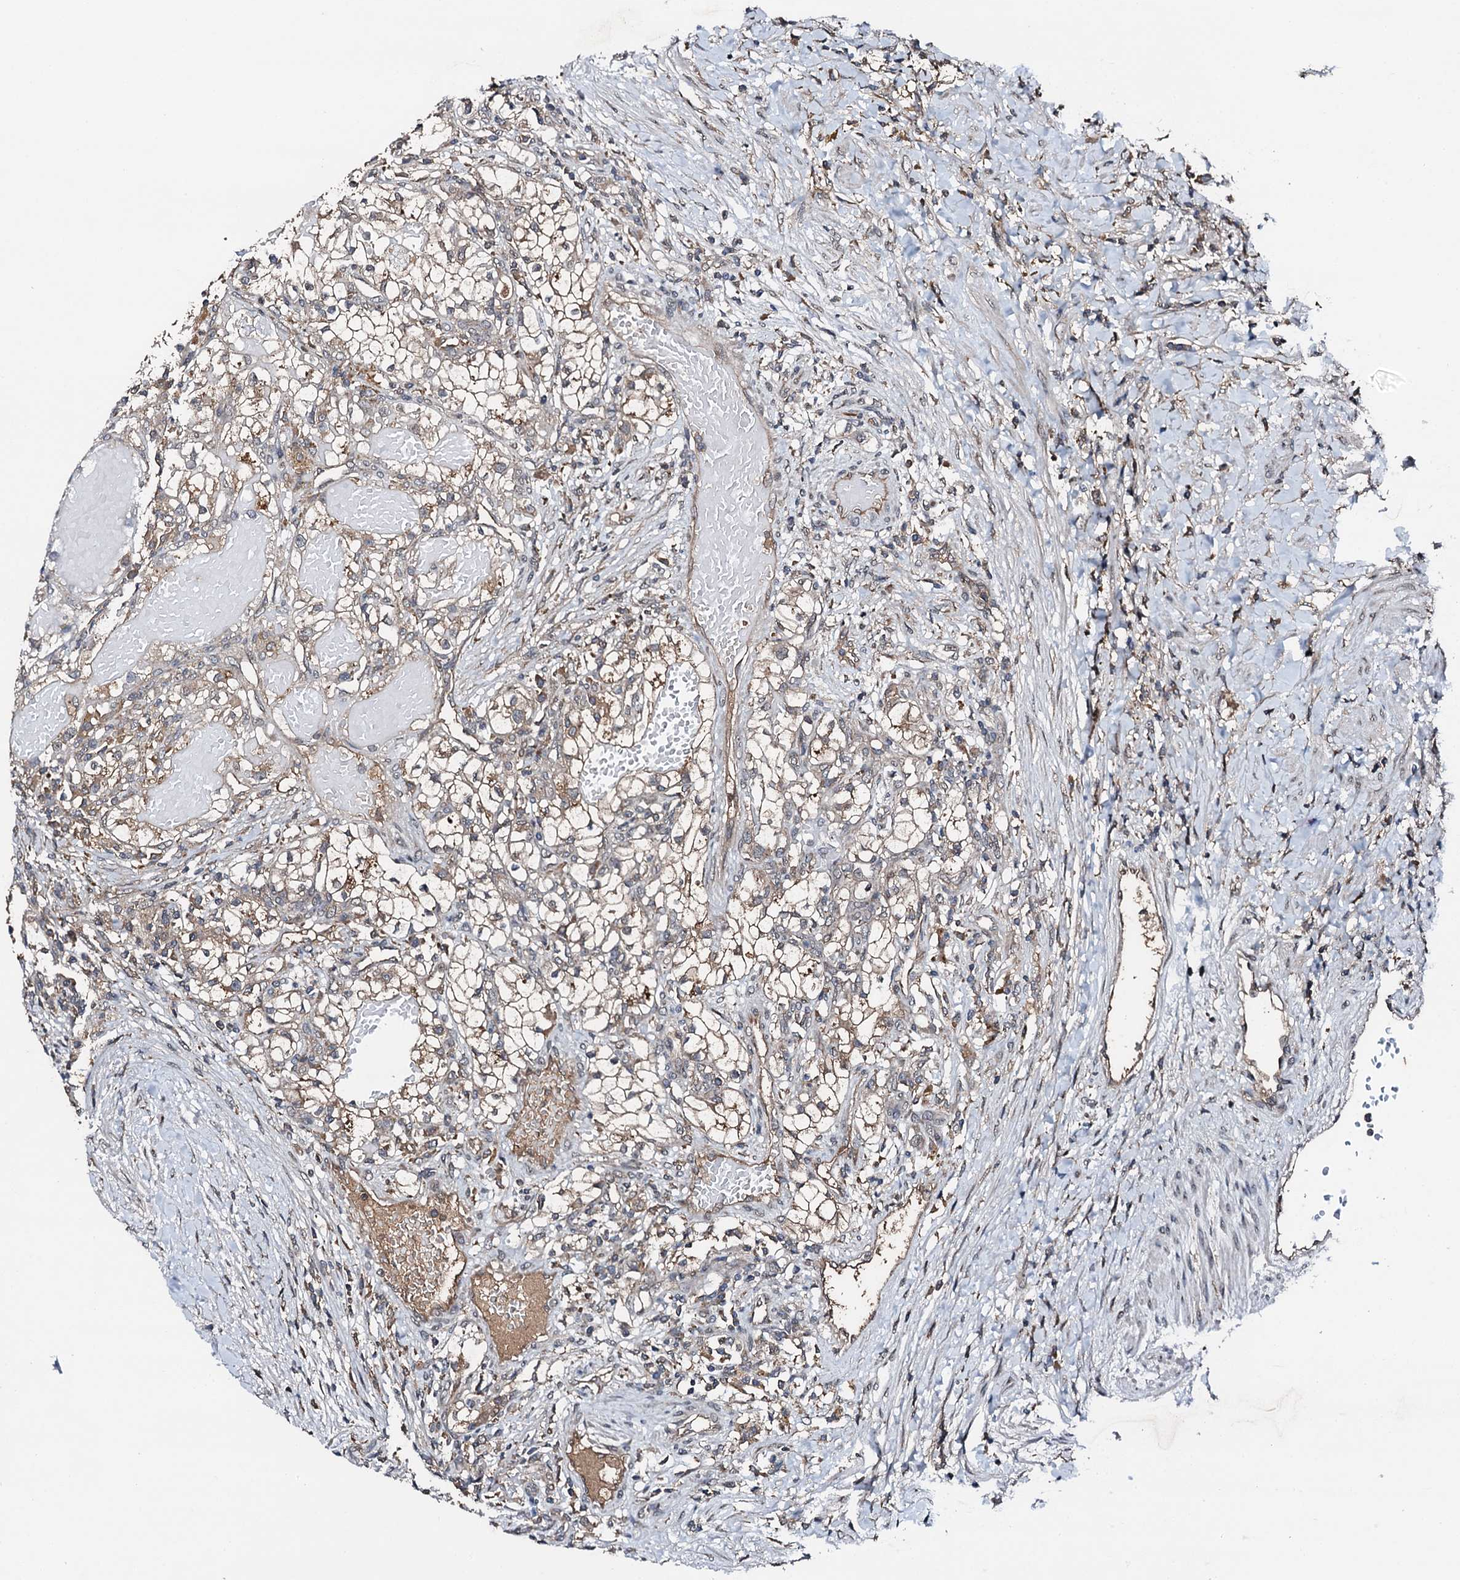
{"staining": {"intensity": "weak", "quantity": "25%-75%", "location": "cytoplasmic/membranous"}, "tissue": "renal cancer", "cell_type": "Tumor cells", "image_type": "cancer", "snomed": [{"axis": "morphology", "description": "Normal tissue, NOS"}, {"axis": "morphology", "description": "Adenocarcinoma, NOS"}, {"axis": "topography", "description": "Kidney"}], "caption": "Brown immunohistochemical staining in renal cancer (adenocarcinoma) shows weak cytoplasmic/membranous positivity in about 25%-75% of tumor cells.", "gene": "FLYWCH1", "patient": {"sex": "male", "age": 68}}